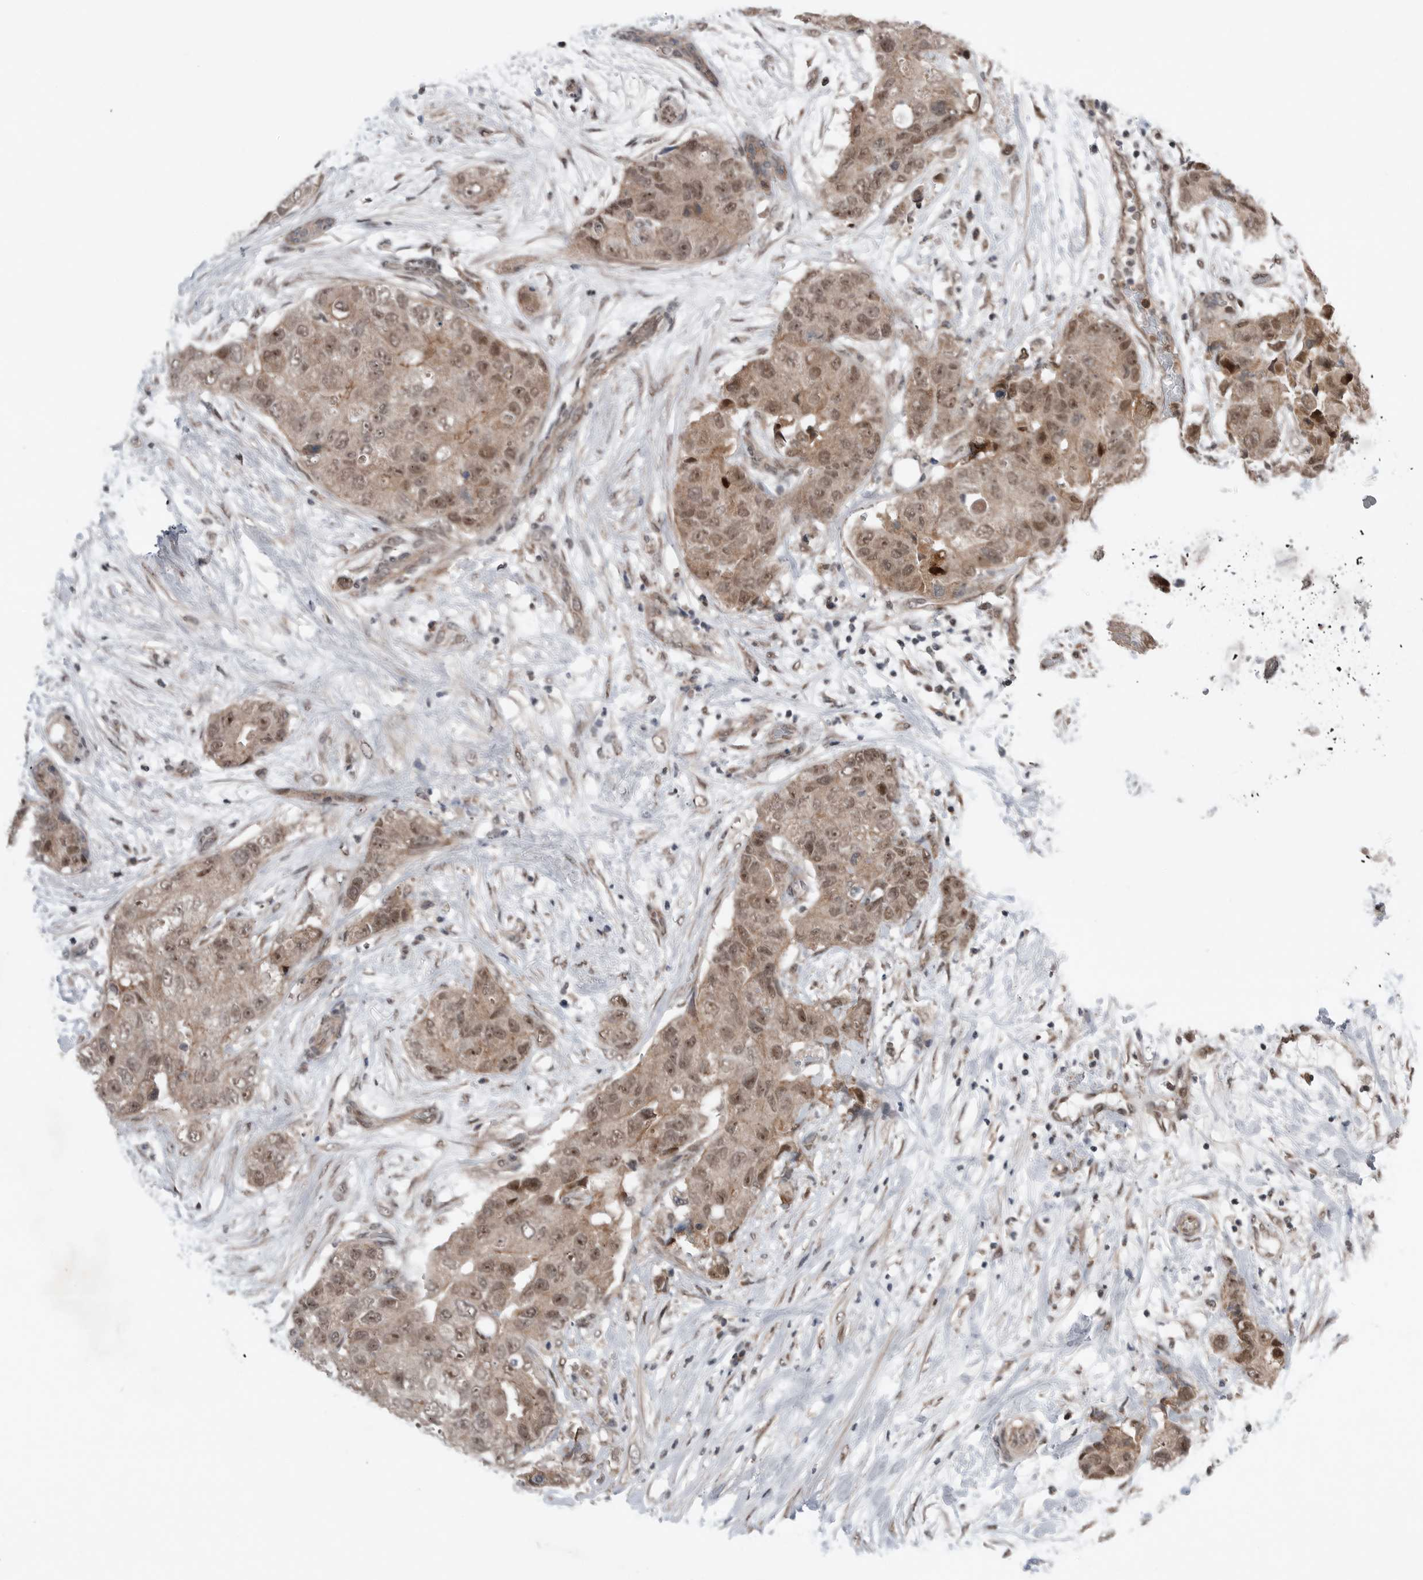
{"staining": {"intensity": "moderate", "quantity": ">75%", "location": "cytoplasmic/membranous,nuclear"}, "tissue": "breast cancer", "cell_type": "Tumor cells", "image_type": "cancer", "snomed": [{"axis": "morphology", "description": "Duct carcinoma"}, {"axis": "topography", "description": "Breast"}], "caption": "This histopathology image shows immunohistochemistry (IHC) staining of breast cancer, with medium moderate cytoplasmic/membranous and nuclear expression in about >75% of tumor cells.", "gene": "NTAQ1", "patient": {"sex": "female", "age": 62}}